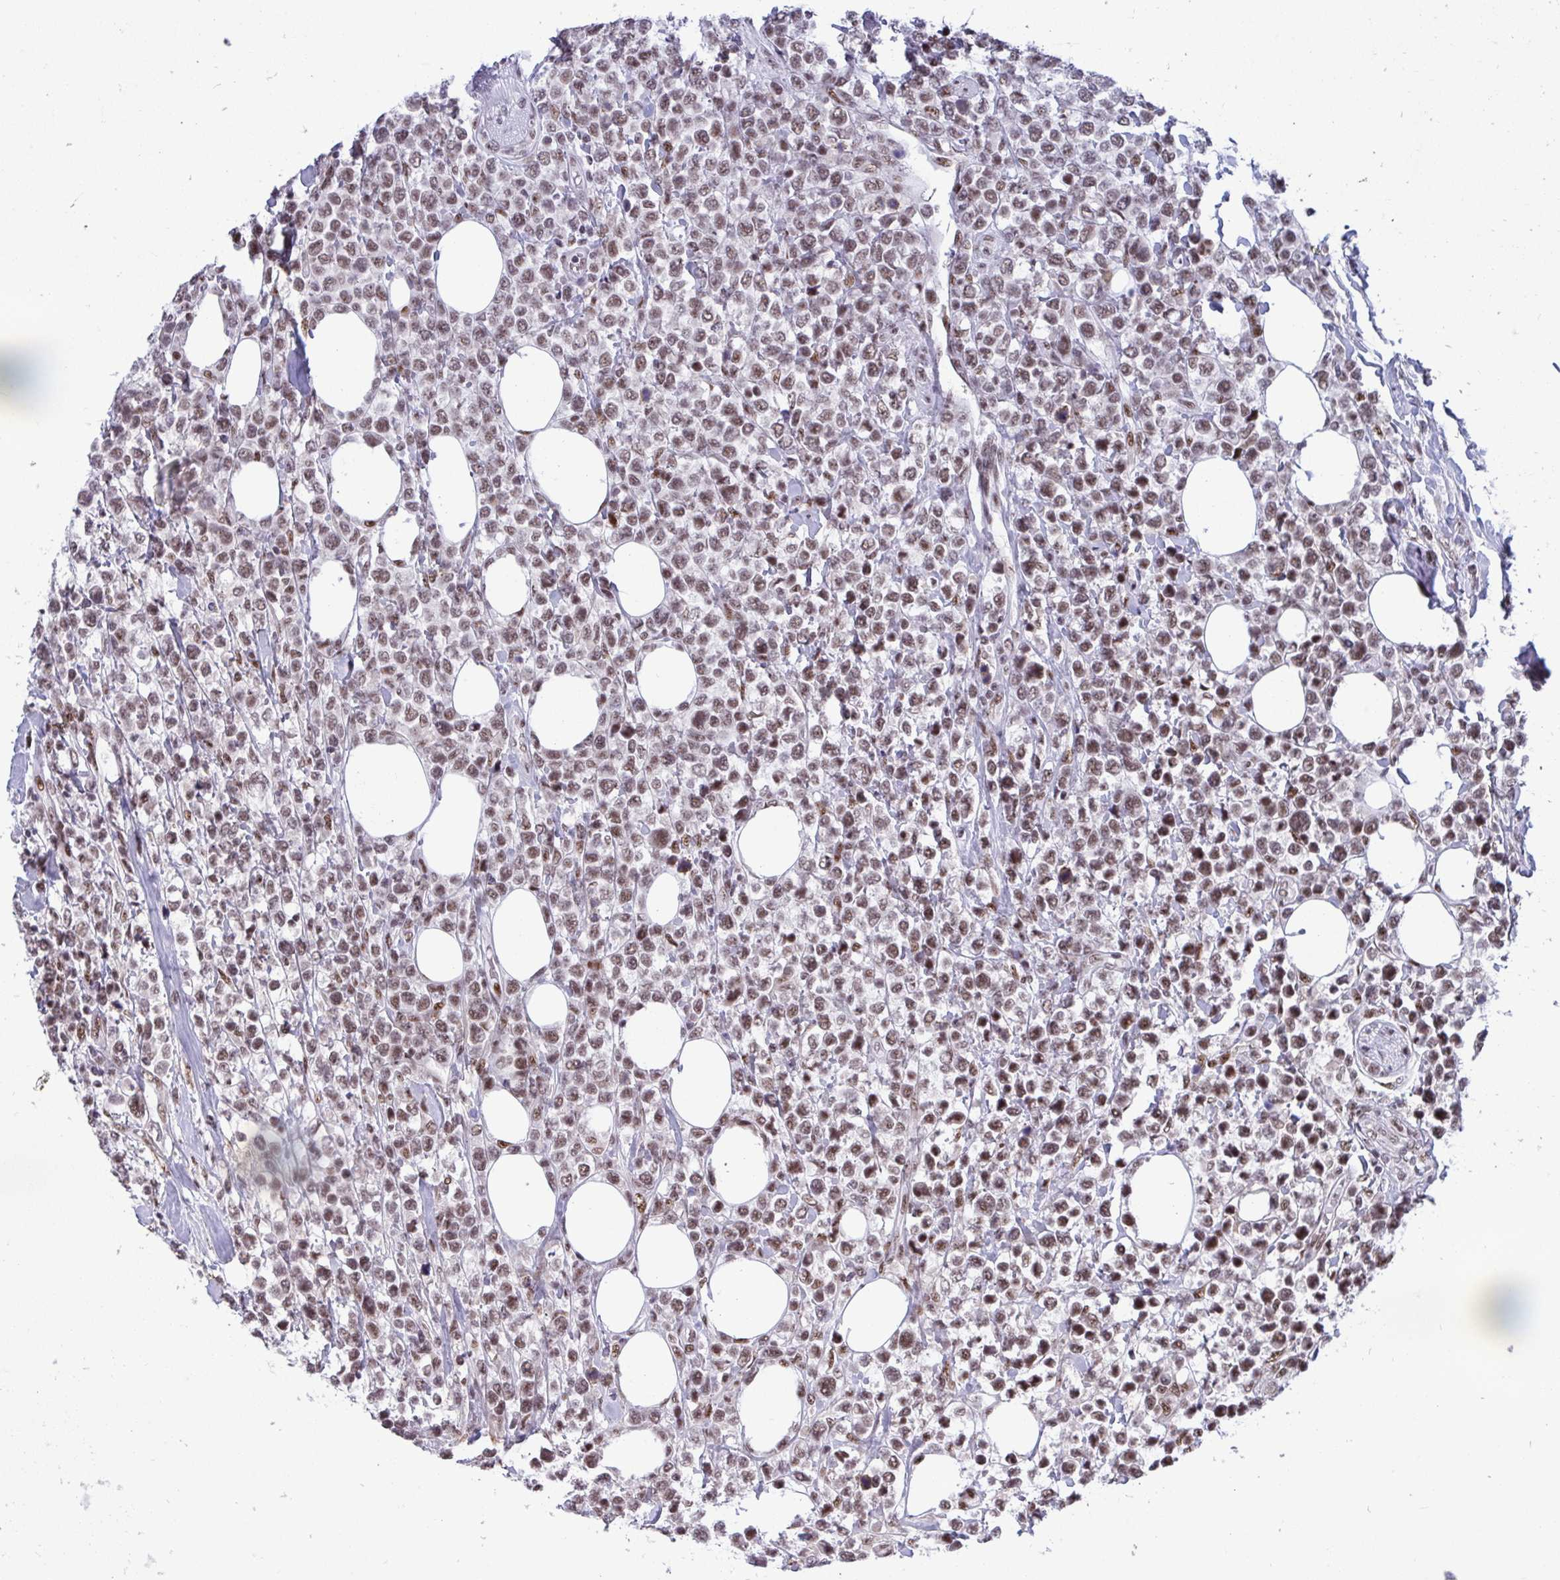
{"staining": {"intensity": "moderate", "quantity": ">75%", "location": "nuclear"}, "tissue": "lymphoma", "cell_type": "Tumor cells", "image_type": "cancer", "snomed": [{"axis": "morphology", "description": "Malignant lymphoma, non-Hodgkin's type, High grade"}, {"axis": "topography", "description": "Soft tissue"}], "caption": "IHC (DAB) staining of human lymphoma exhibits moderate nuclear protein staining in about >75% of tumor cells.", "gene": "WBP11", "patient": {"sex": "female", "age": 56}}